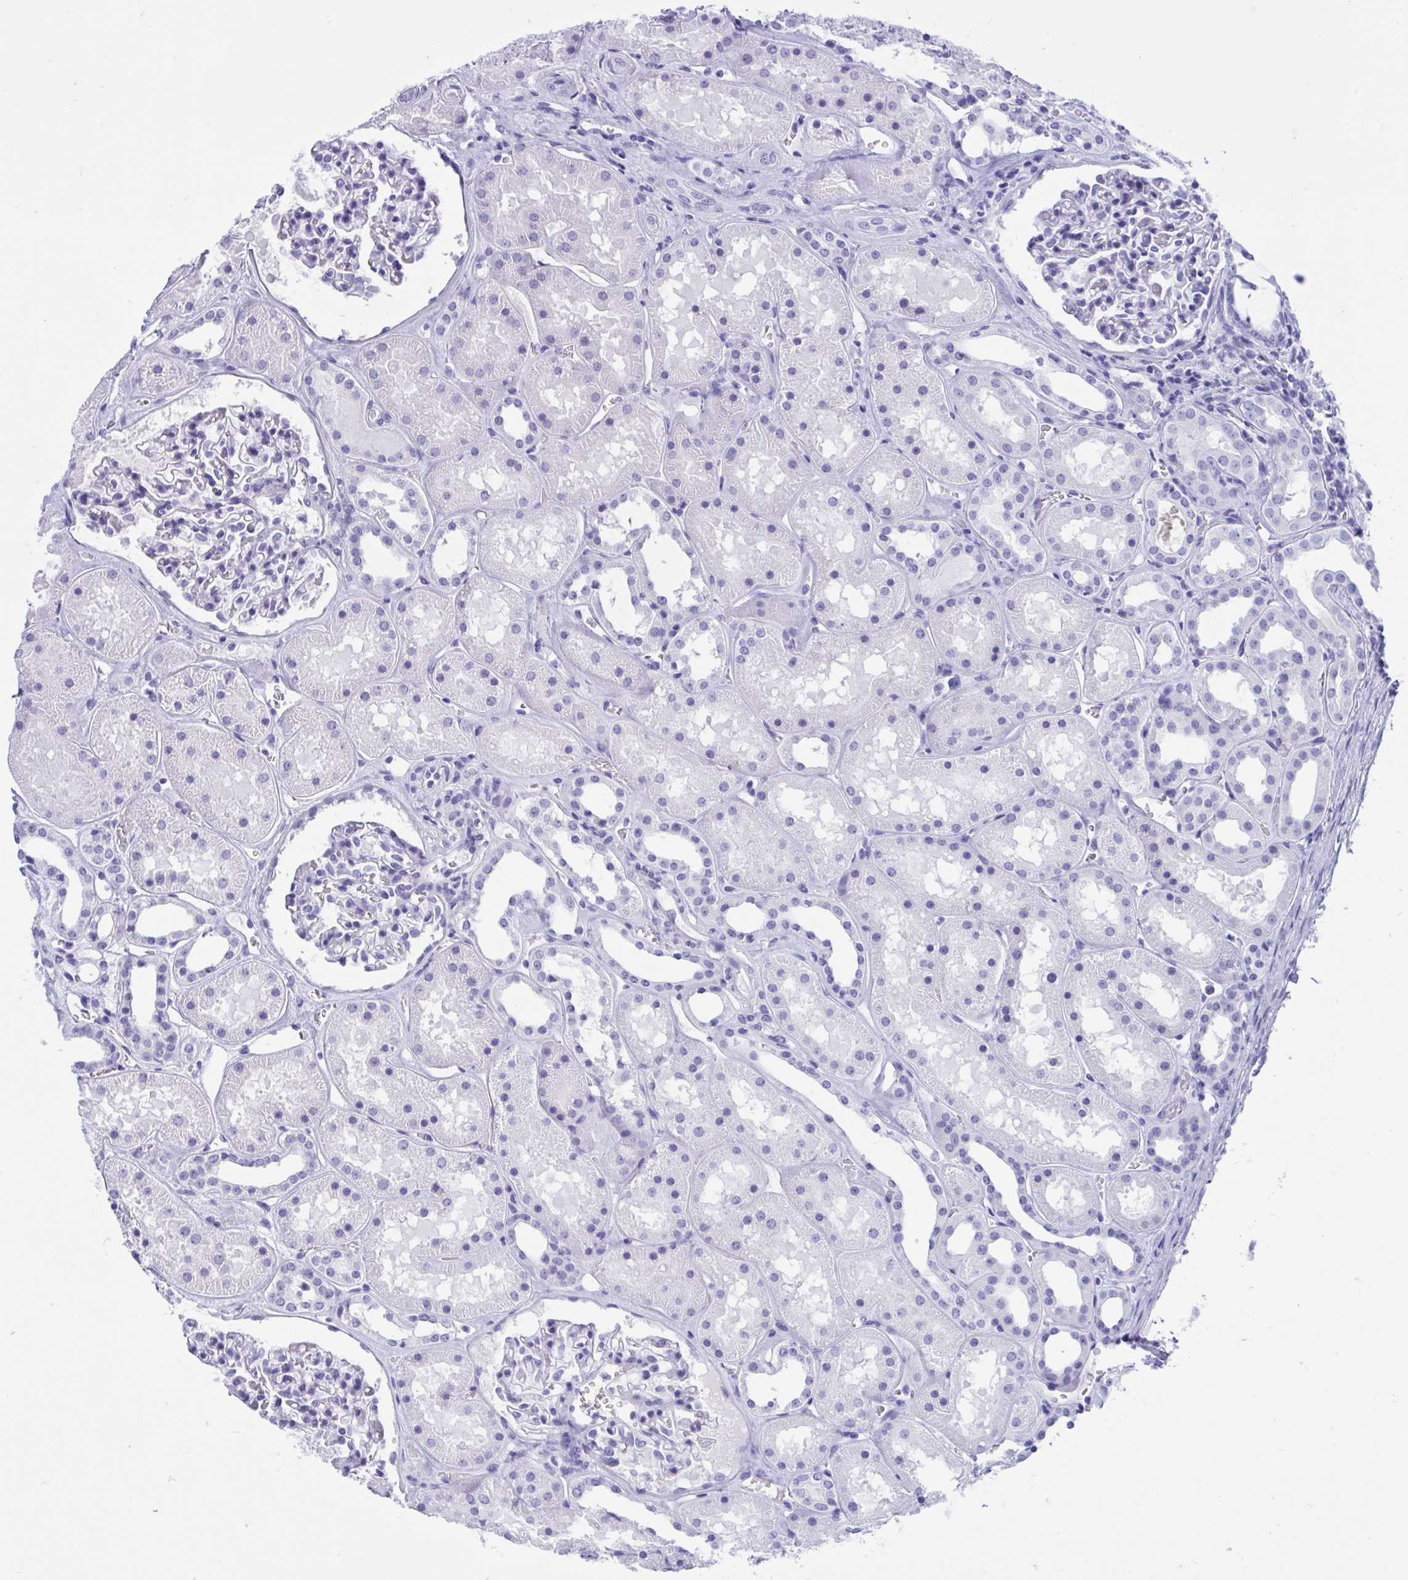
{"staining": {"intensity": "negative", "quantity": "none", "location": "none"}, "tissue": "kidney", "cell_type": "Cells in glomeruli", "image_type": "normal", "snomed": [{"axis": "morphology", "description": "Normal tissue, NOS"}, {"axis": "topography", "description": "Kidney"}], "caption": "Immunohistochemistry (IHC) of normal human kidney demonstrates no positivity in cells in glomeruli.", "gene": "TMEM35A", "patient": {"sex": "female", "age": 41}}